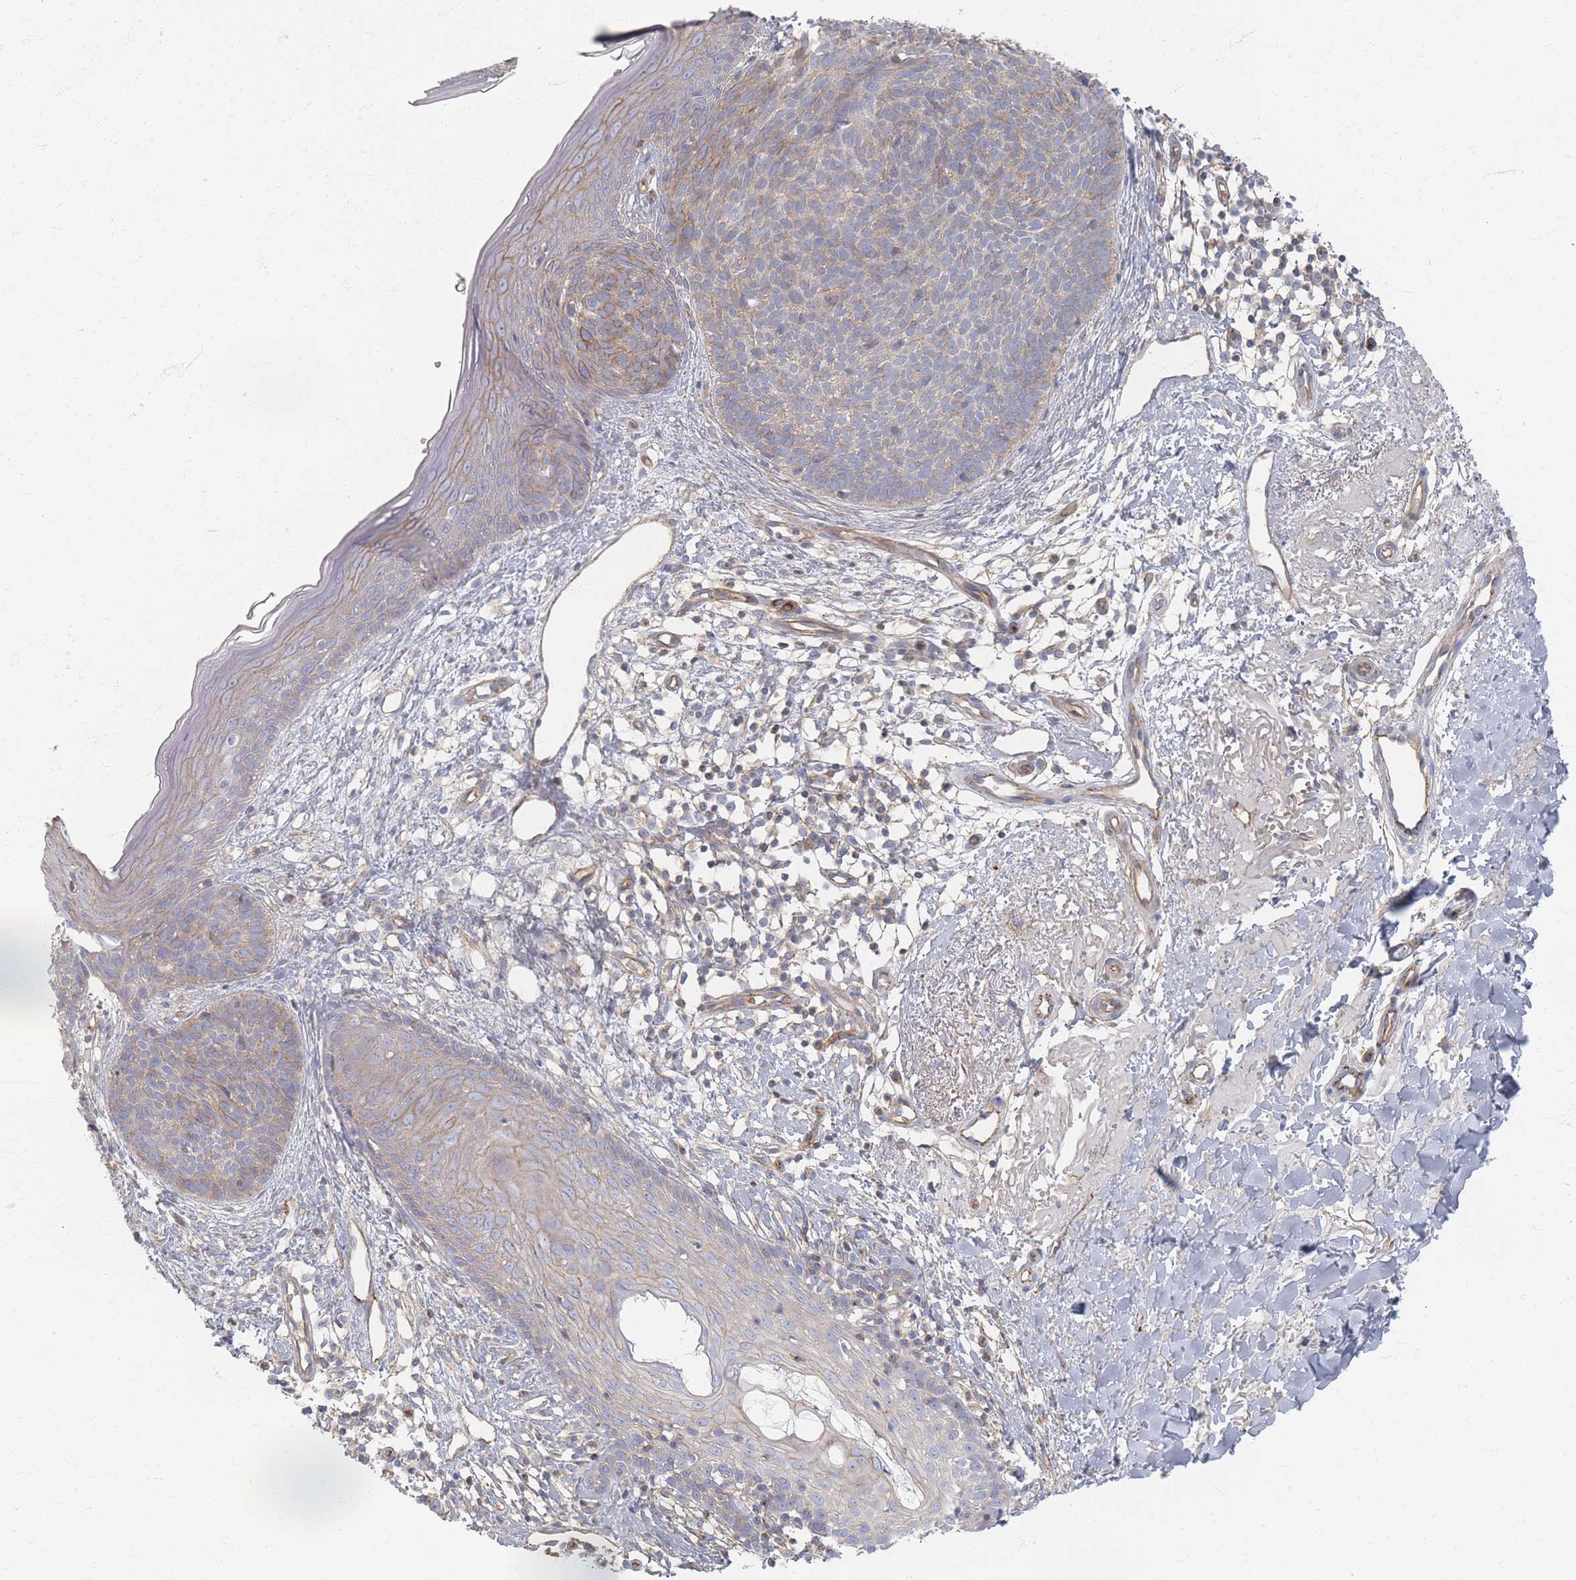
{"staining": {"intensity": "weak", "quantity": "<25%", "location": "cytoplasmic/membranous"}, "tissue": "skin cancer", "cell_type": "Tumor cells", "image_type": "cancer", "snomed": [{"axis": "morphology", "description": "Basal cell carcinoma"}, {"axis": "topography", "description": "Skin"}], "caption": "Skin cancer was stained to show a protein in brown. There is no significant positivity in tumor cells.", "gene": "GNB1", "patient": {"sex": "male", "age": 84}}